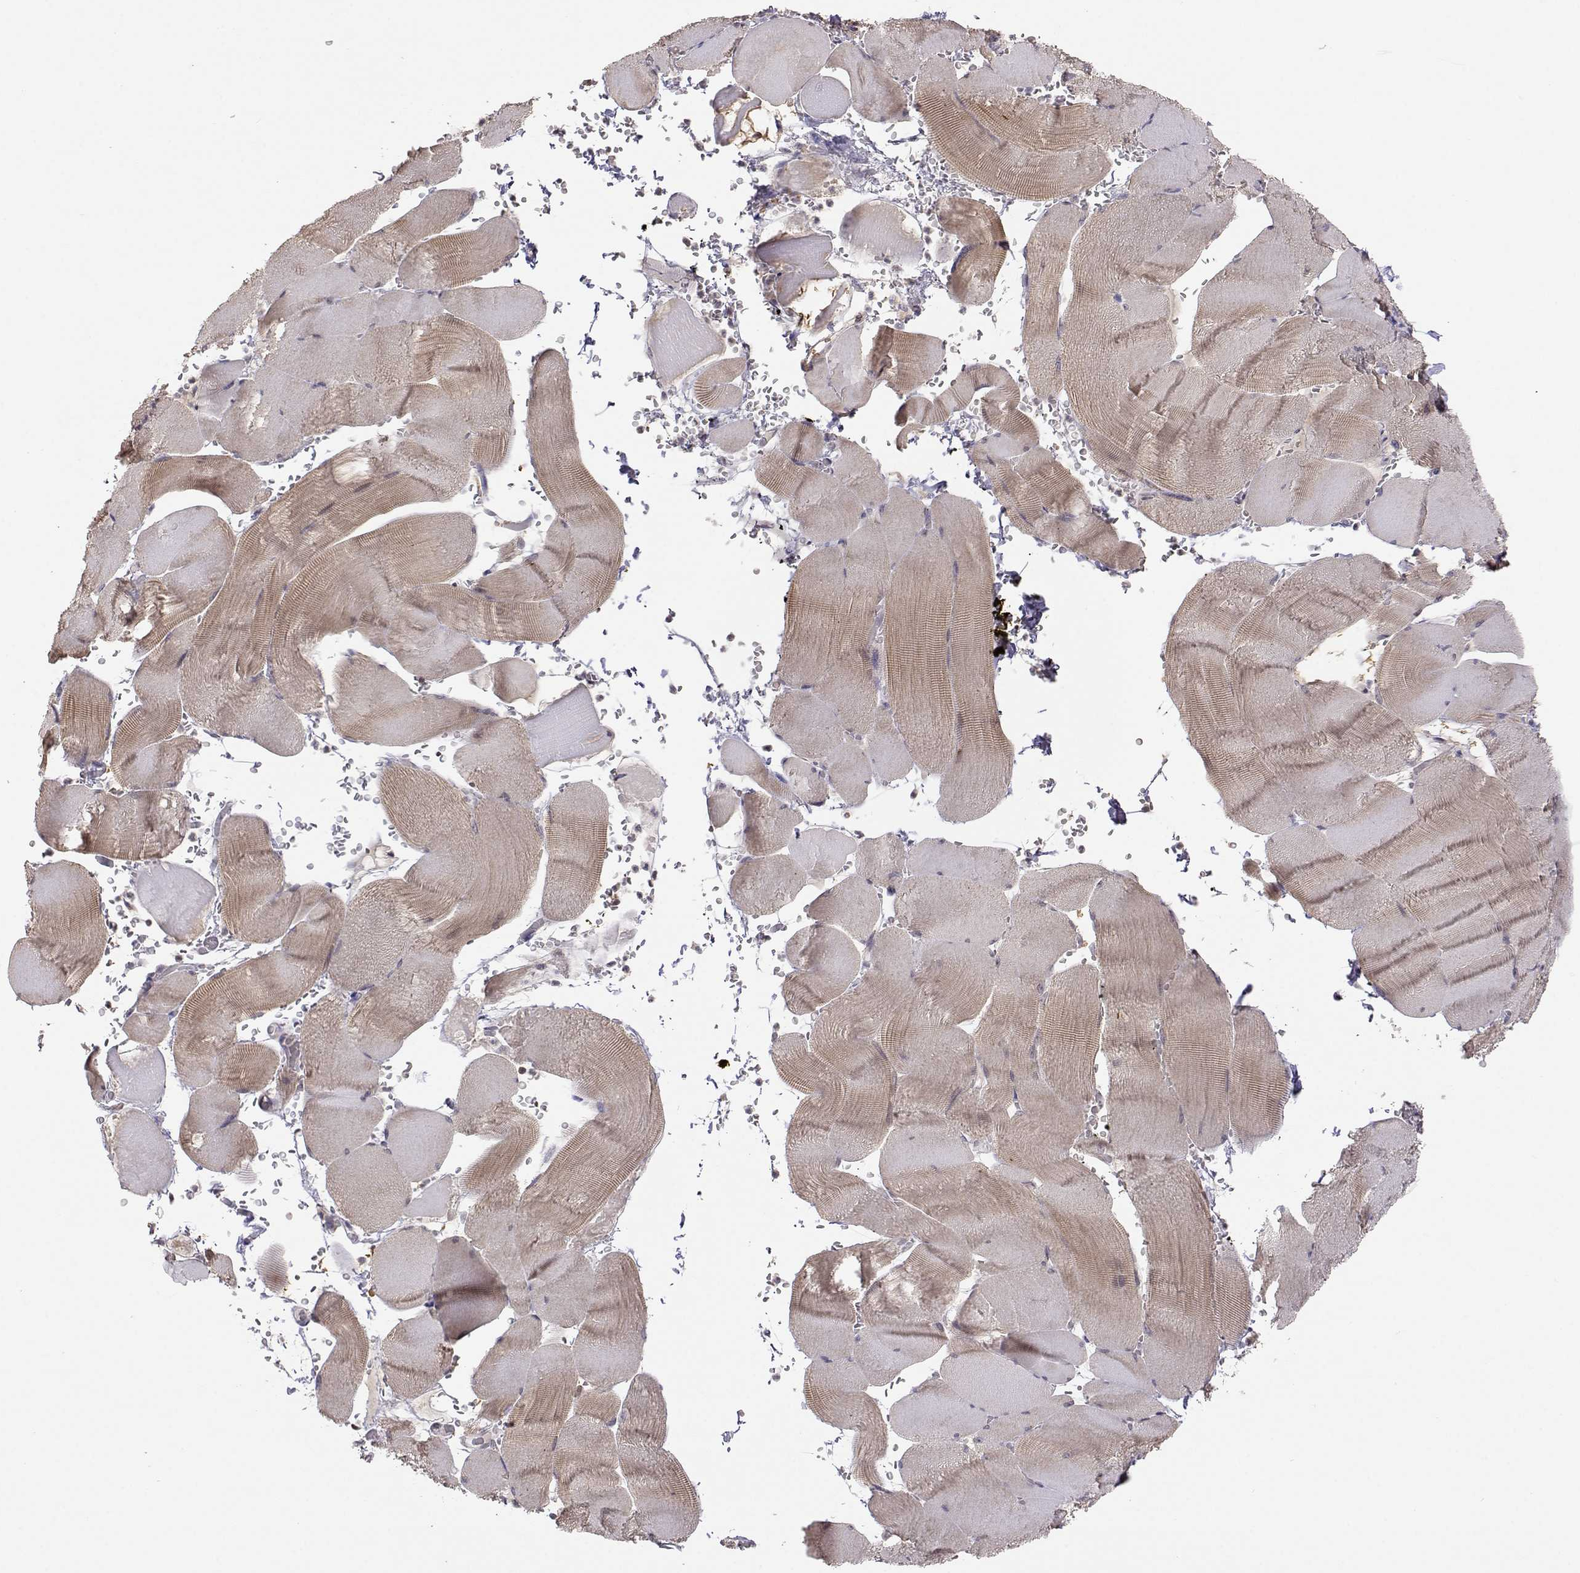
{"staining": {"intensity": "weak", "quantity": ">75%", "location": "cytoplasmic/membranous"}, "tissue": "skeletal muscle", "cell_type": "Myocytes", "image_type": "normal", "snomed": [{"axis": "morphology", "description": "Normal tissue, NOS"}, {"axis": "topography", "description": "Skeletal muscle"}], "caption": "The micrograph displays a brown stain indicating the presence of a protein in the cytoplasmic/membranous of myocytes in skeletal muscle. (Stains: DAB in brown, nuclei in blue, Microscopy: brightfield microscopy at high magnification).", "gene": "EXOG", "patient": {"sex": "male", "age": 56}}